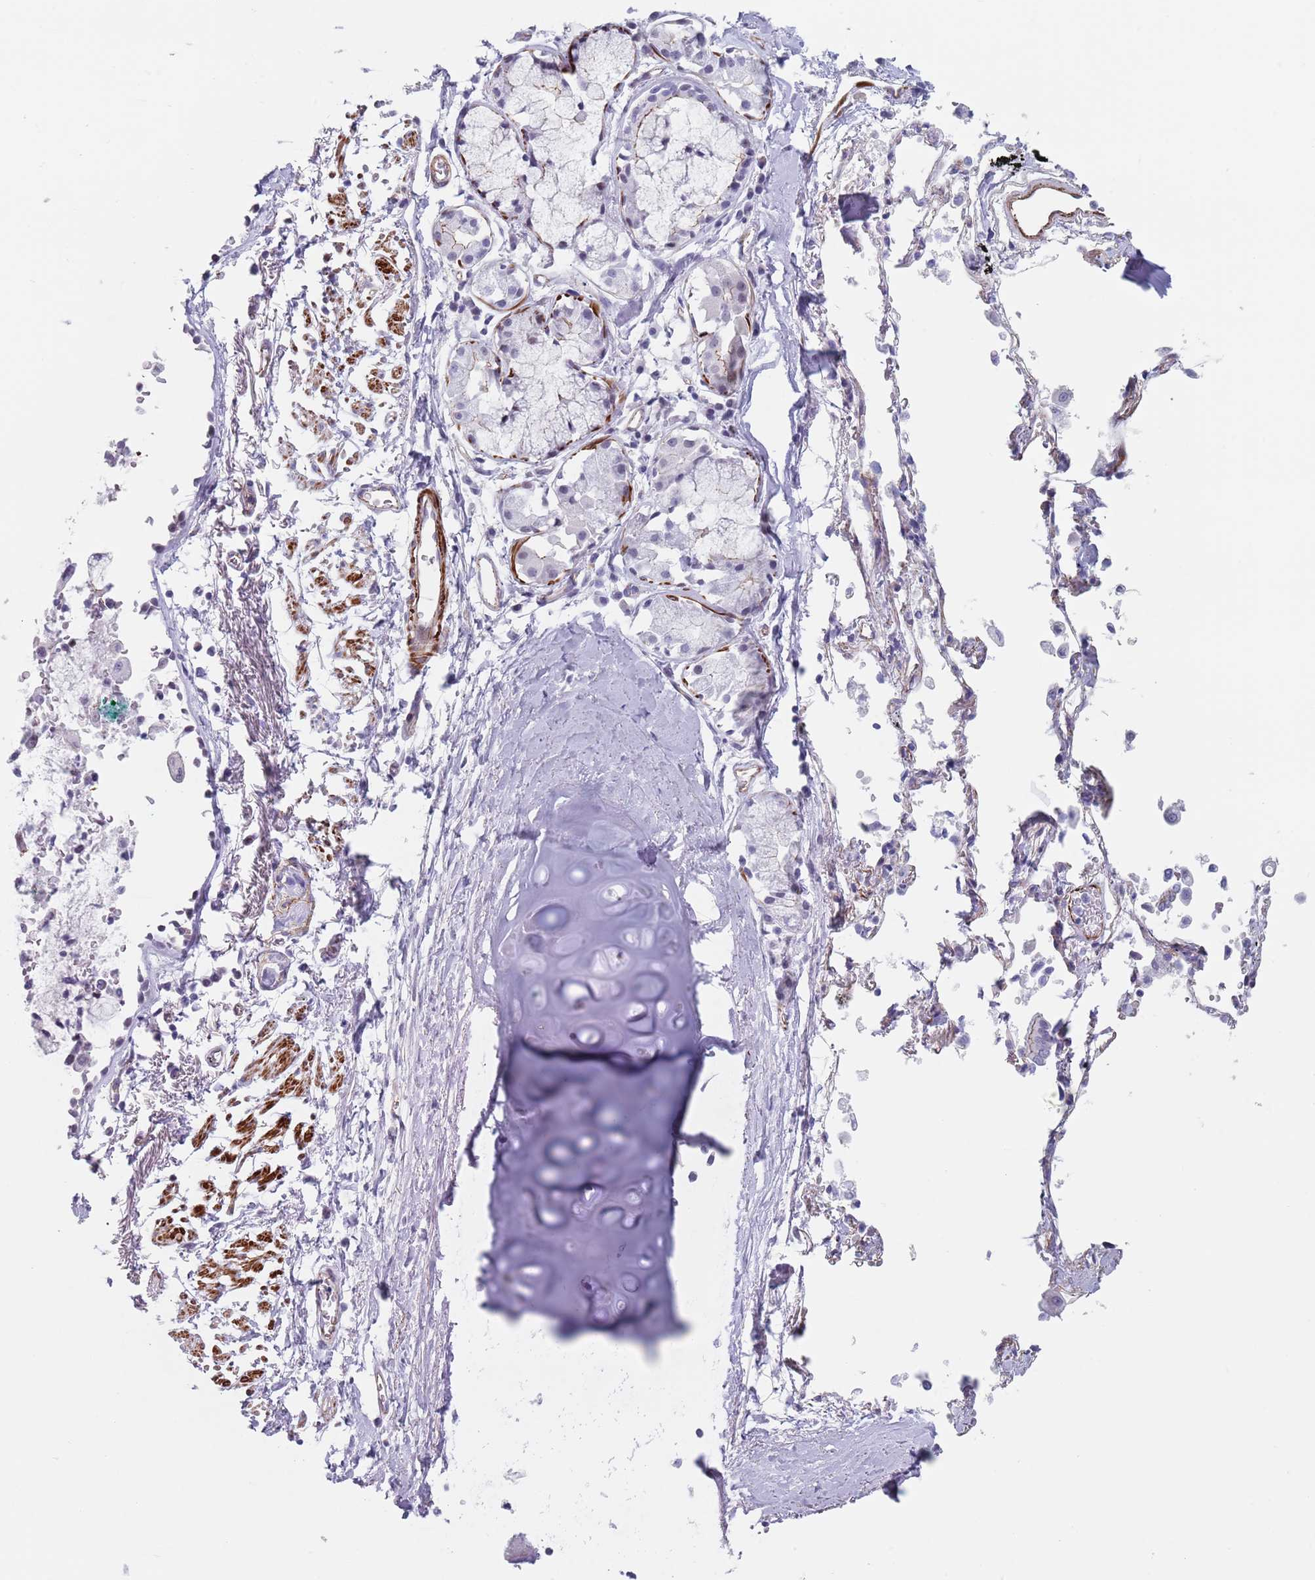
{"staining": {"intensity": "negative", "quantity": "none", "location": "none"}, "tissue": "soft tissue", "cell_type": "Chondrocytes", "image_type": "normal", "snomed": [{"axis": "morphology", "description": "Normal tissue, NOS"}, {"axis": "topography", "description": "Cartilage tissue"}], "caption": "The photomicrograph displays no significant expression in chondrocytes of soft tissue. (Brightfield microscopy of DAB immunohistochemistry at high magnification).", "gene": "OR5A2", "patient": {"sex": "male", "age": 73}}